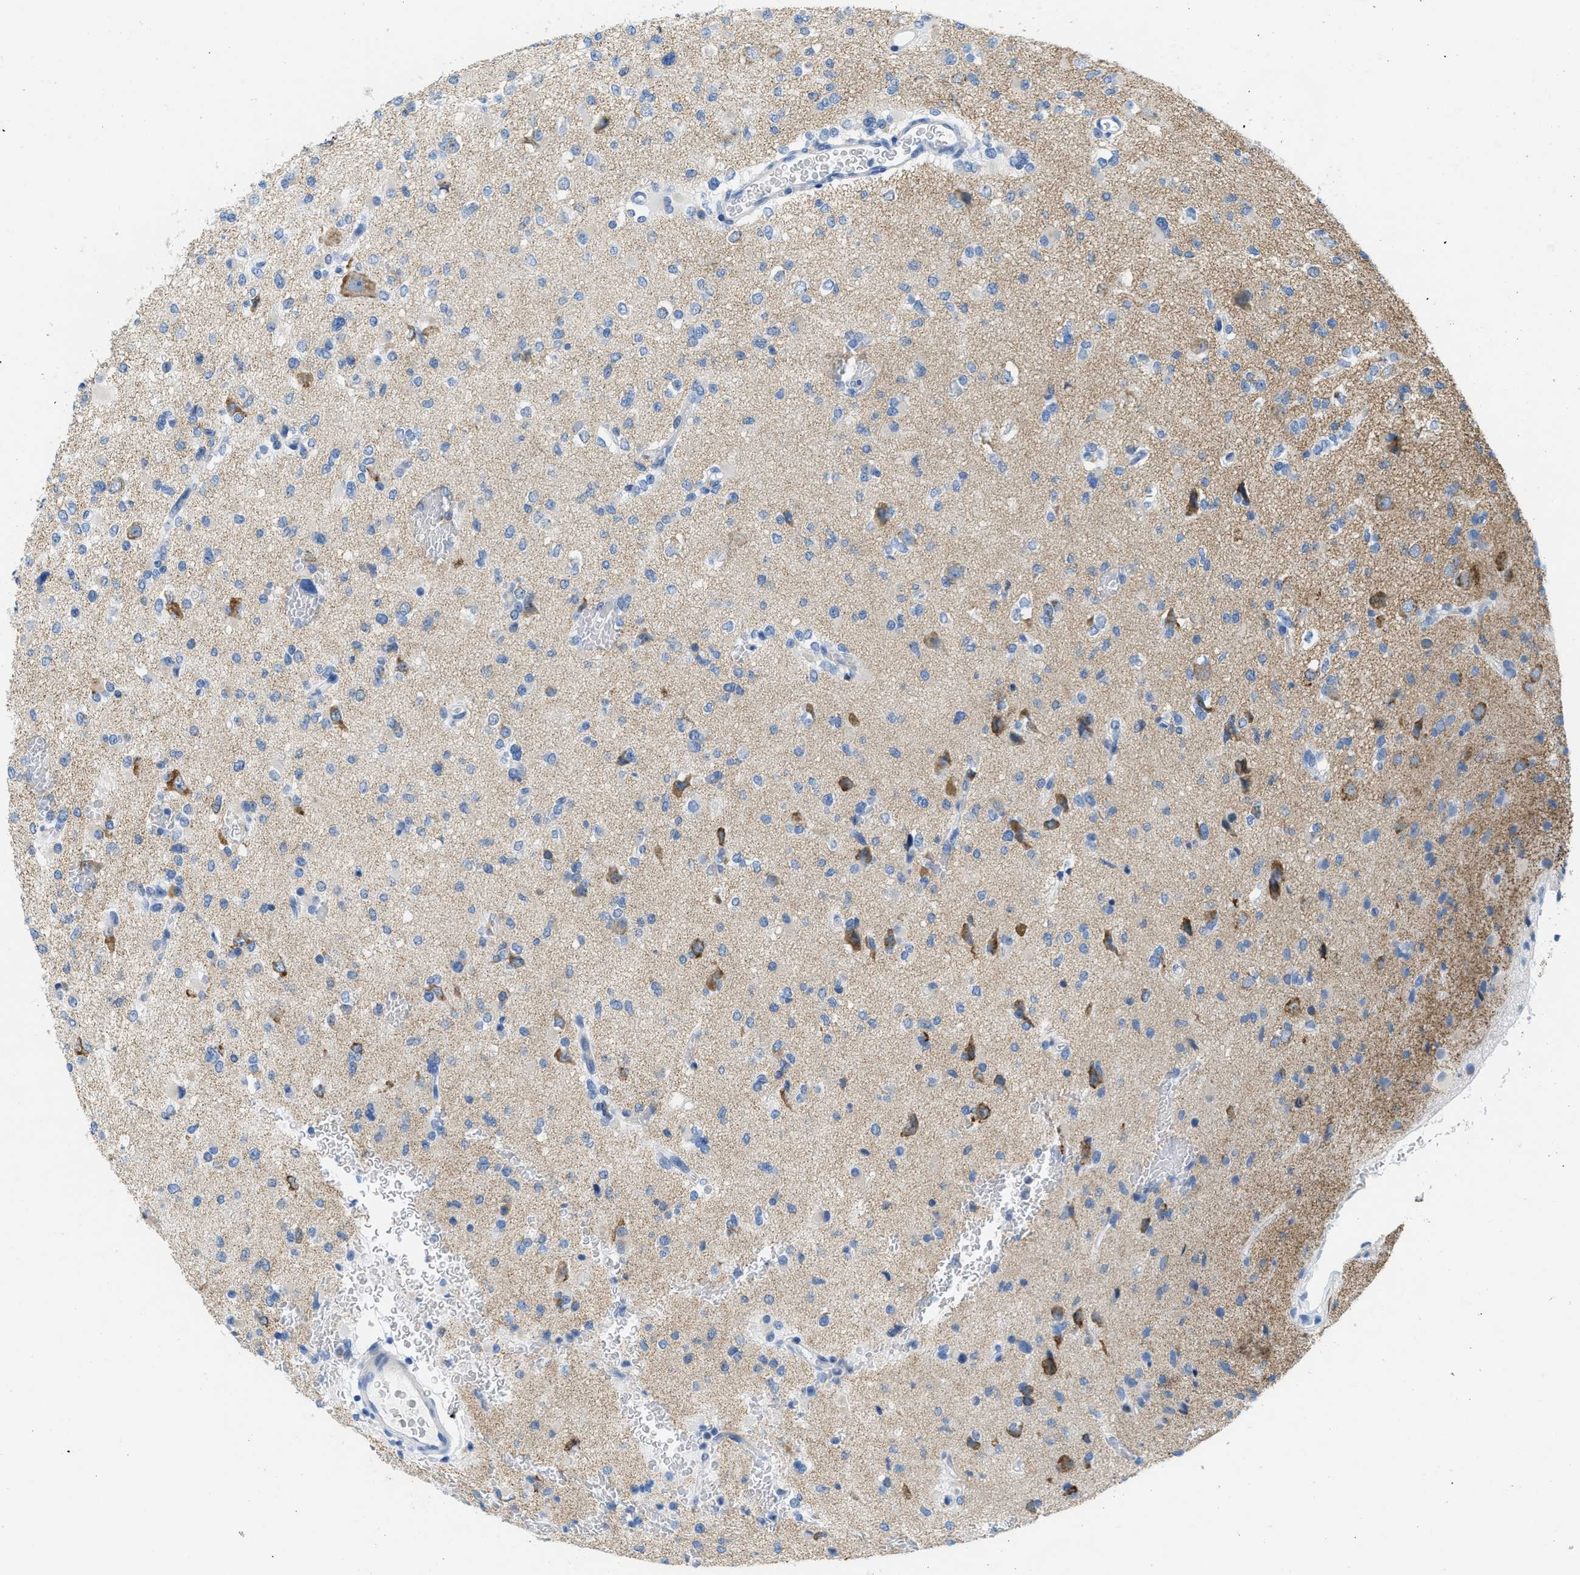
{"staining": {"intensity": "negative", "quantity": "none", "location": "none"}, "tissue": "glioma", "cell_type": "Tumor cells", "image_type": "cancer", "snomed": [{"axis": "morphology", "description": "Glioma, malignant, Low grade"}, {"axis": "topography", "description": "Brain"}], "caption": "Immunohistochemistry (IHC) of low-grade glioma (malignant) exhibits no expression in tumor cells. (DAB immunohistochemistry visualized using brightfield microscopy, high magnification).", "gene": "PTDSS1", "patient": {"sex": "female", "age": 22}}